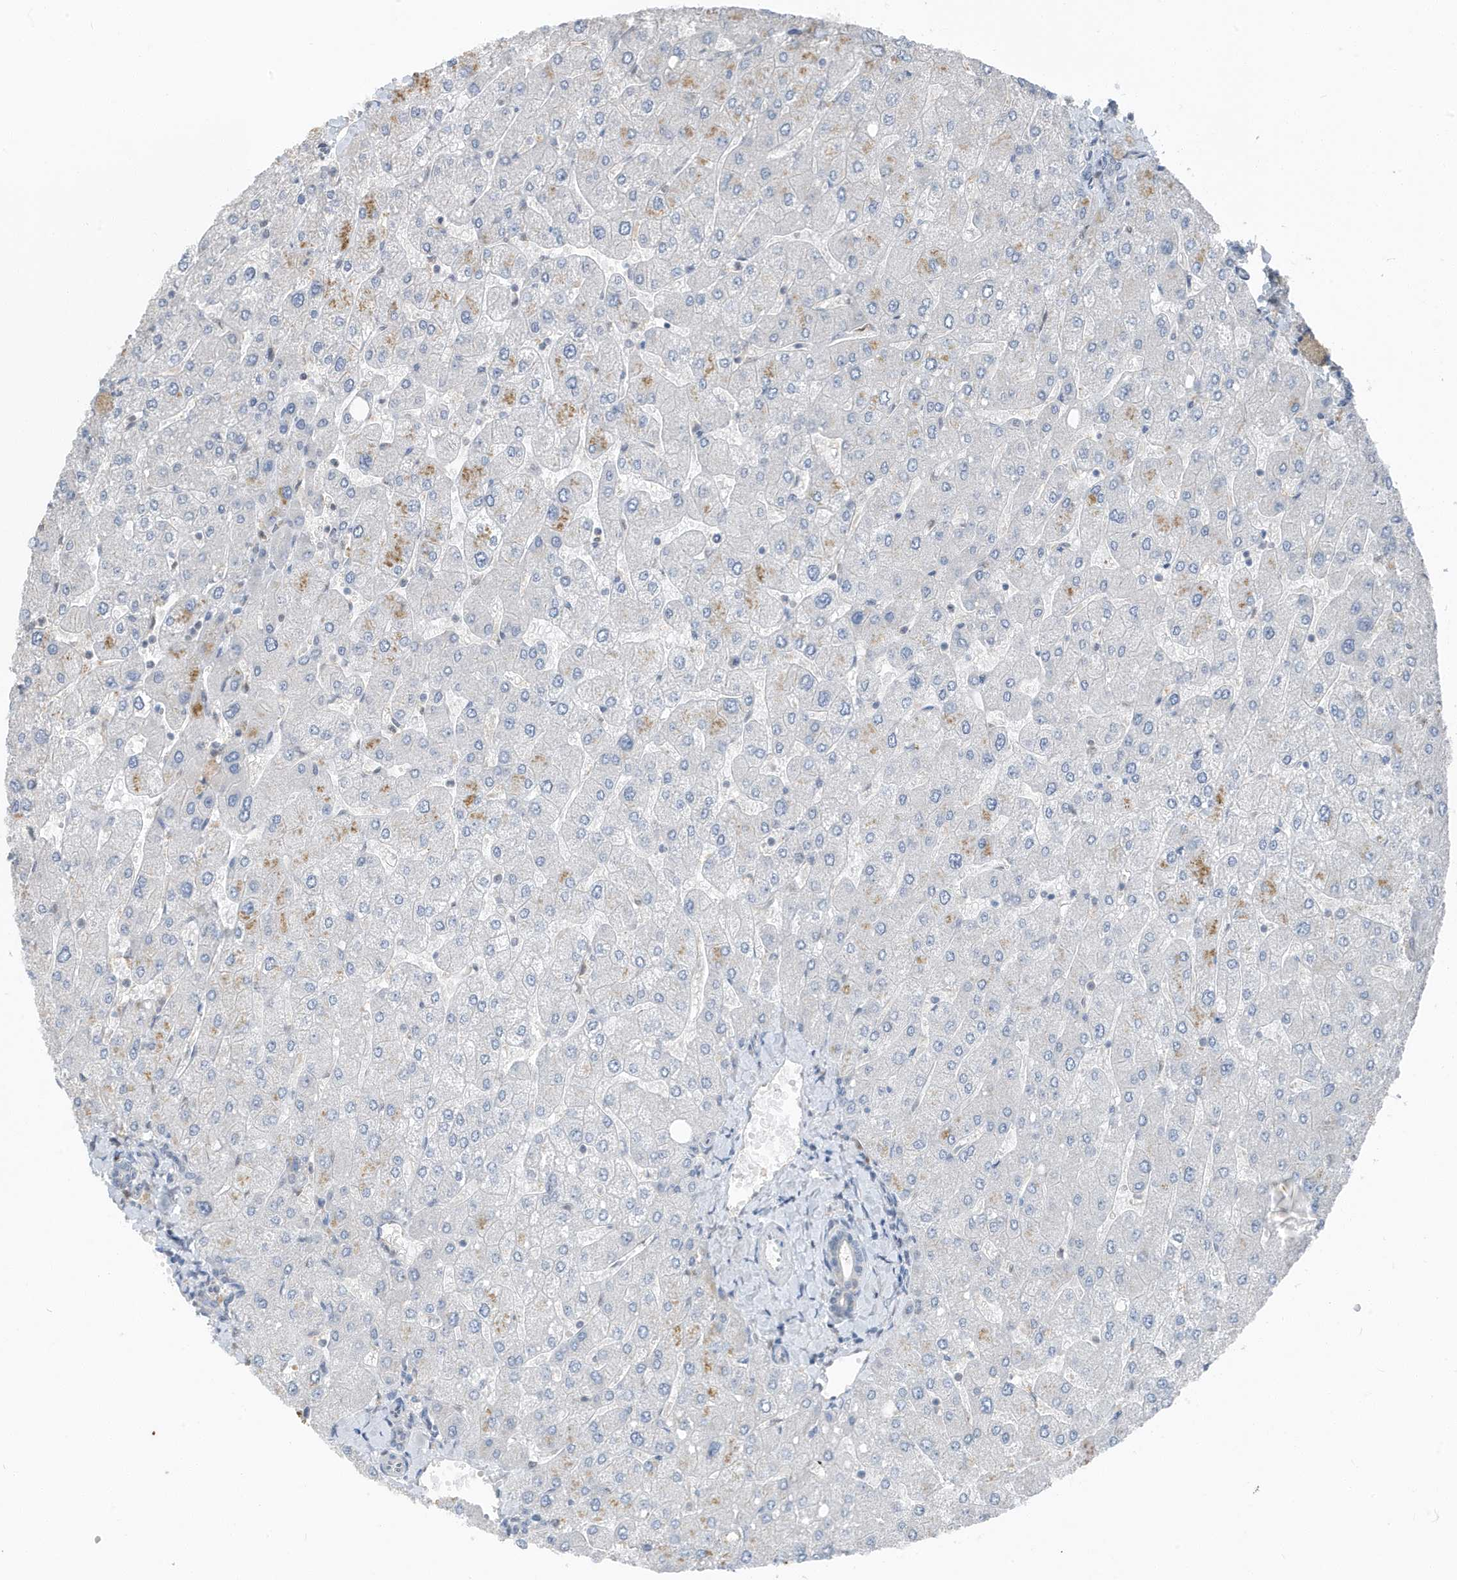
{"staining": {"intensity": "negative", "quantity": "none", "location": "none"}, "tissue": "liver", "cell_type": "Cholangiocytes", "image_type": "normal", "snomed": [{"axis": "morphology", "description": "Normal tissue, NOS"}, {"axis": "topography", "description": "Liver"}], "caption": "Protein analysis of unremarkable liver displays no significant positivity in cholangiocytes. (DAB (3,3'-diaminobenzidine) immunohistochemistry (IHC) visualized using brightfield microscopy, high magnification).", "gene": "NCOA7", "patient": {"sex": "male", "age": 55}}